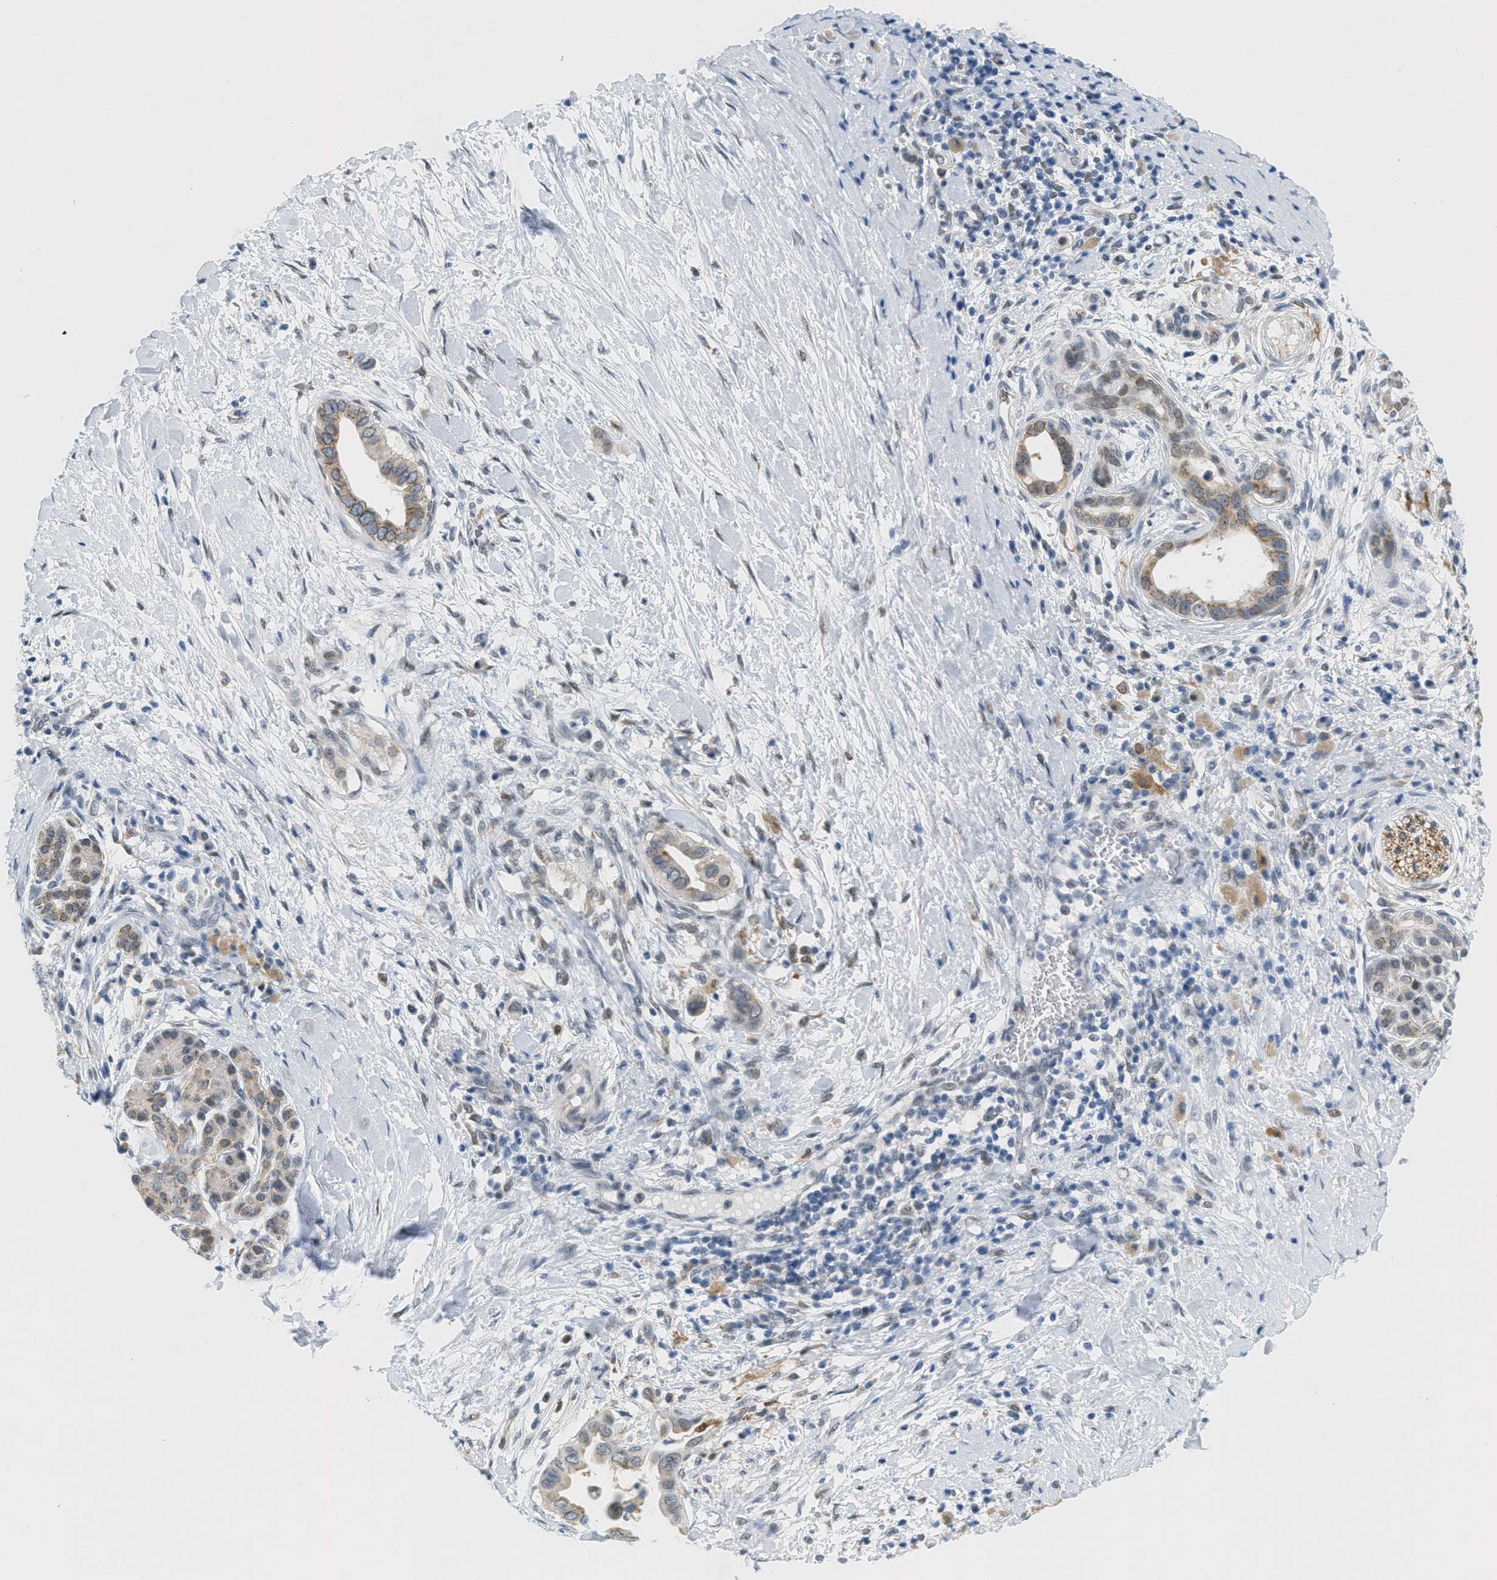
{"staining": {"intensity": "moderate", "quantity": ">75%", "location": "cytoplasmic/membranous"}, "tissue": "pancreatic cancer", "cell_type": "Tumor cells", "image_type": "cancer", "snomed": [{"axis": "morphology", "description": "Adenocarcinoma, NOS"}, {"axis": "topography", "description": "Pancreas"}], "caption": "Immunohistochemistry of adenocarcinoma (pancreatic) exhibits medium levels of moderate cytoplasmic/membranous staining in approximately >75% of tumor cells.", "gene": "HS3ST2", "patient": {"sex": "male", "age": 55}}